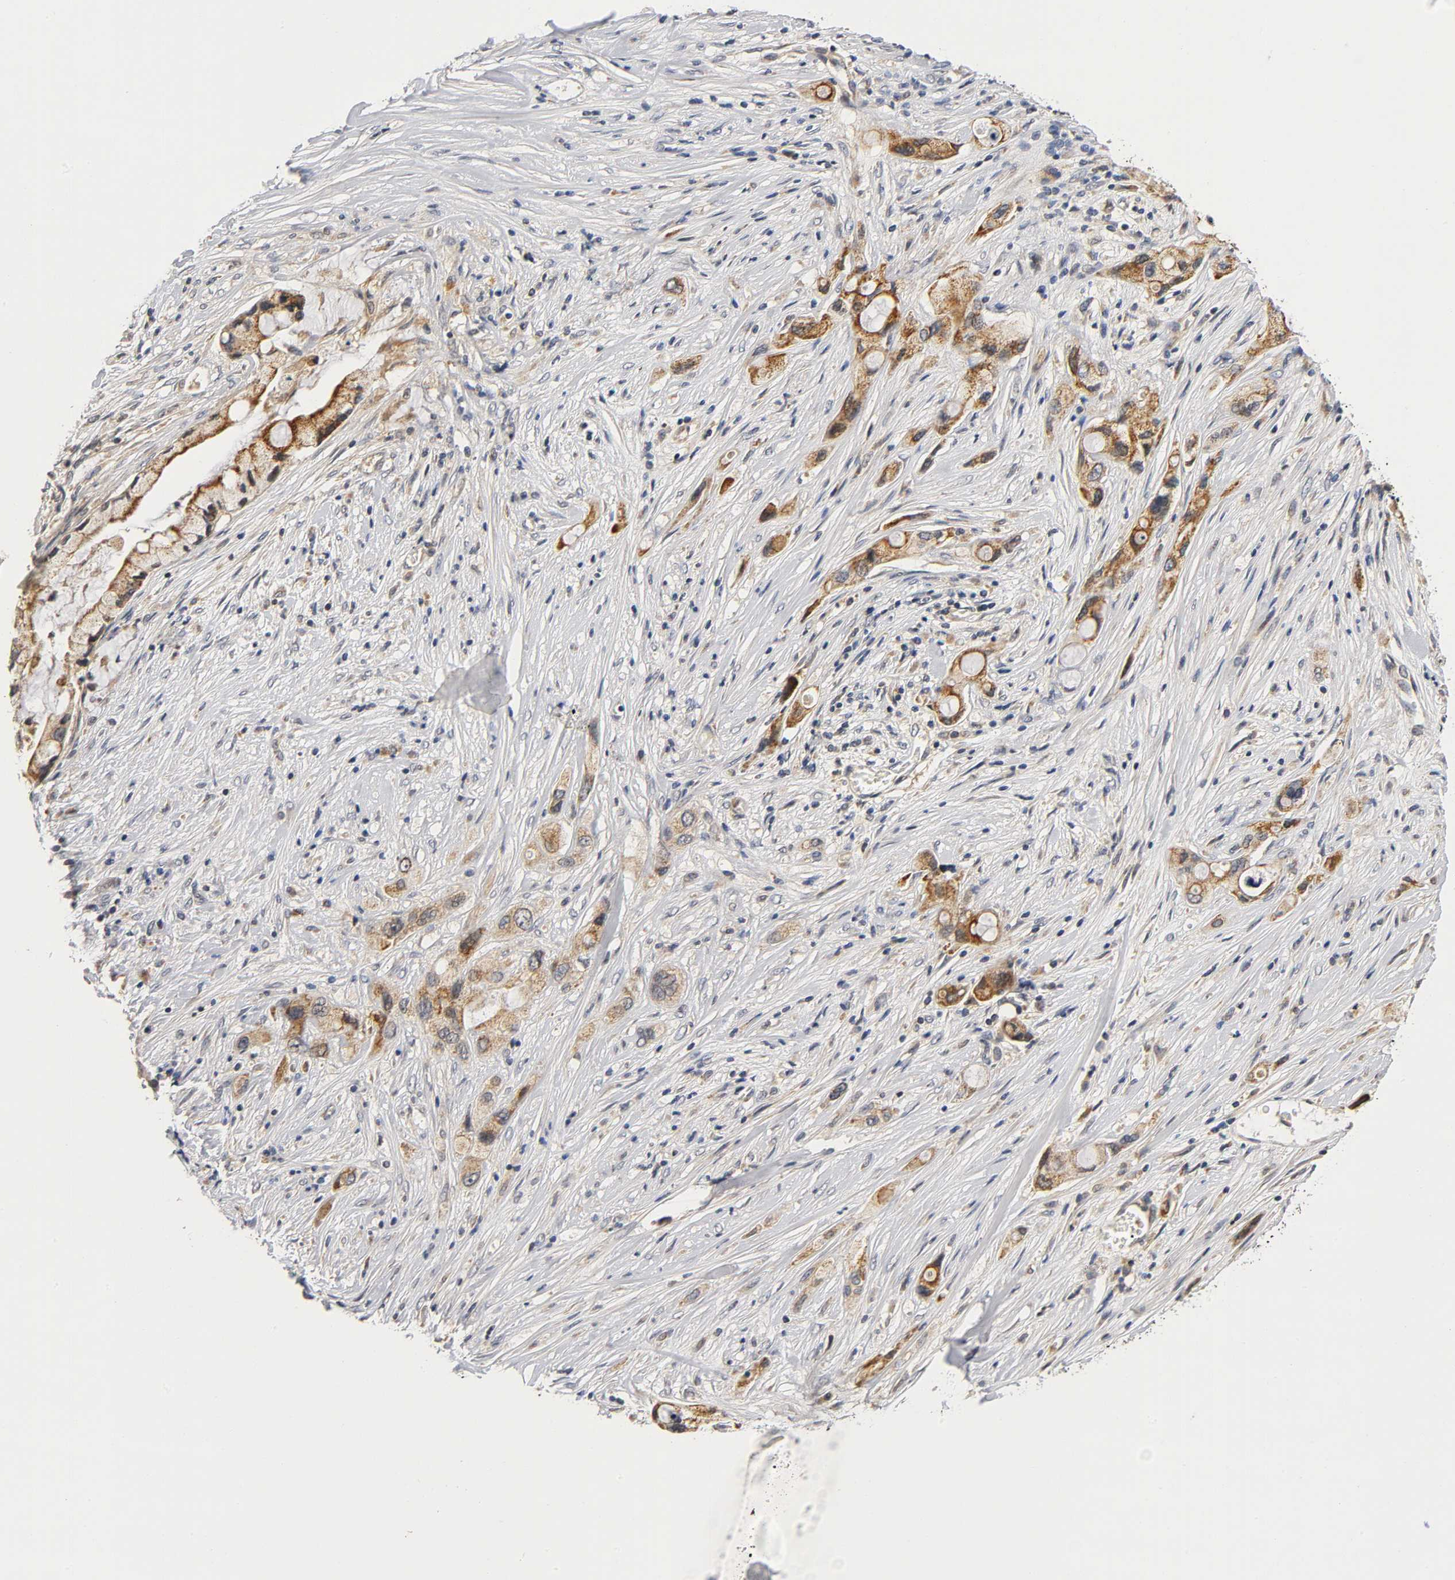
{"staining": {"intensity": "moderate", "quantity": ">75%", "location": "cytoplasmic/membranous"}, "tissue": "pancreatic cancer", "cell_type": "Tumor cells", "image_type": "cancer", "snomed": [{"axis": "morphology", "description": "Adenocarcinoma, NOS"}, {"axis": "topography", "description": "Pancreas"}], "caption": "Immunohistochemistry (IHC) image of adenocarcinoma (pancreatic) stained for a protein (brown), which shows medium levels of moderate cytoplasmic/membranous positivity in about >75% of tumor cells.", "gene": "NRP1", "patient": {"sex": "female", "age": 59}}